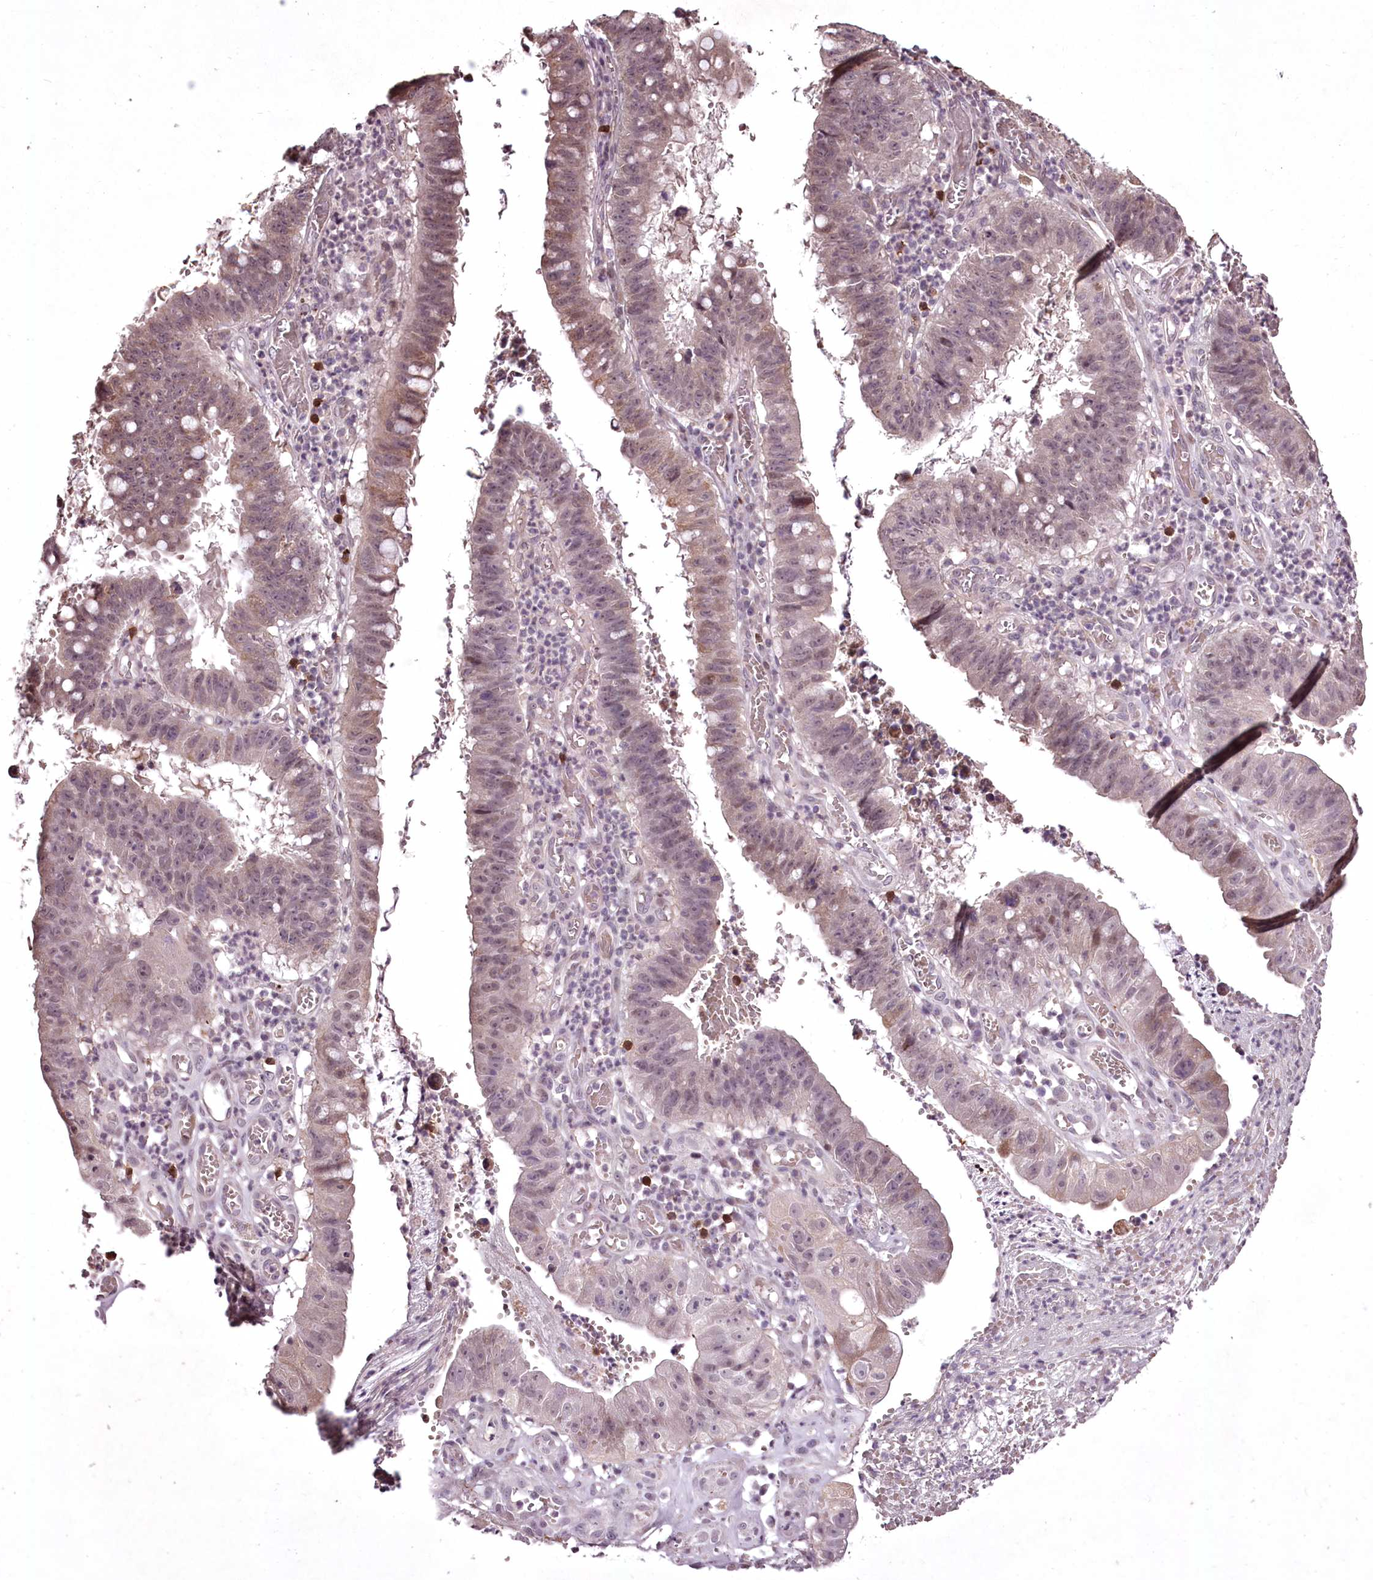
{"staining": {"intensity": "weak", "quantity": "25%-75%", "location": "cytoplasmic/membranous,nuclear"}, "tissue": "stomach cancer", "cell_type": "Tumor cells", "image_type": "cancer", "snomed": [{"axis": "morphology", "description": "Adenocarcinoma, NOS"}, {"axis": "topography", "description": "Stomach"}], "caption": "DAB immunohistochemical staining of adenocarcinoma (stomach) shows weak cytoplasmic/membranous and nuclear protein staining in approximately 25%-75% of tumor cells.", "gene": "ADRA1D", "patient": {"sex": "male", "age": 59}}